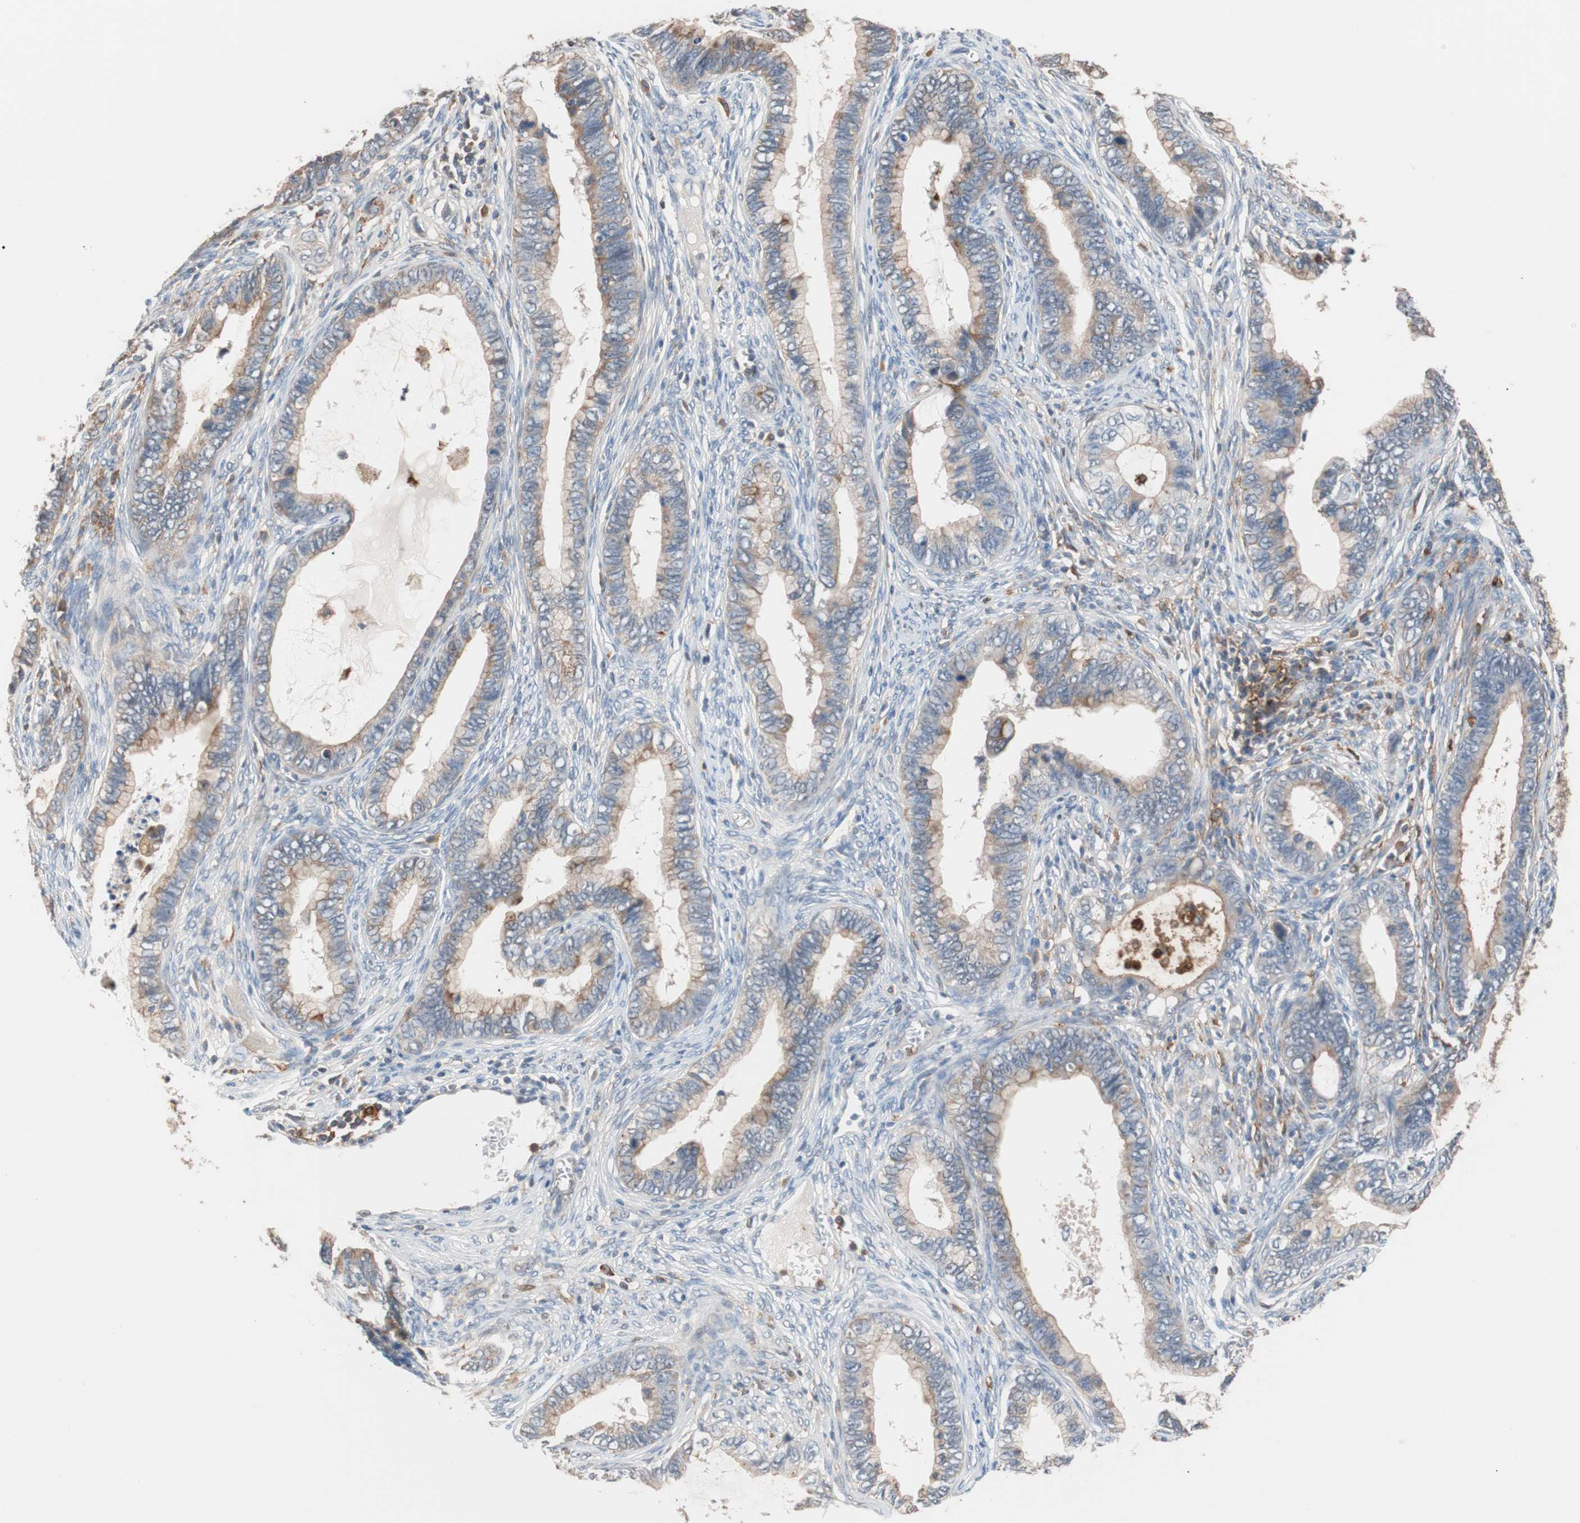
{"staining": {"intensity": "weak", "quantity": "25%-75%", "location": "cytoplasmic/membranous"}, "tissue": "cervical cancer", "cell_type": "Tumor cells", "image_type": "cancer", "snomed": [{"axis": "morphology", "description": "Adenocarcinoma, NOS"}, {"axis": "topography", "description": "Cervix"}], "caption": "Approximately 25%-75% of tumor cells in human cervical cancer (adenocarcinoma) demonstrate weak cytoplasmic/membranous protein positivity as visualized by brown immunohistochemical staining.", "gene": "LITAF", "patient": {"sex": "female", "age": 44}}